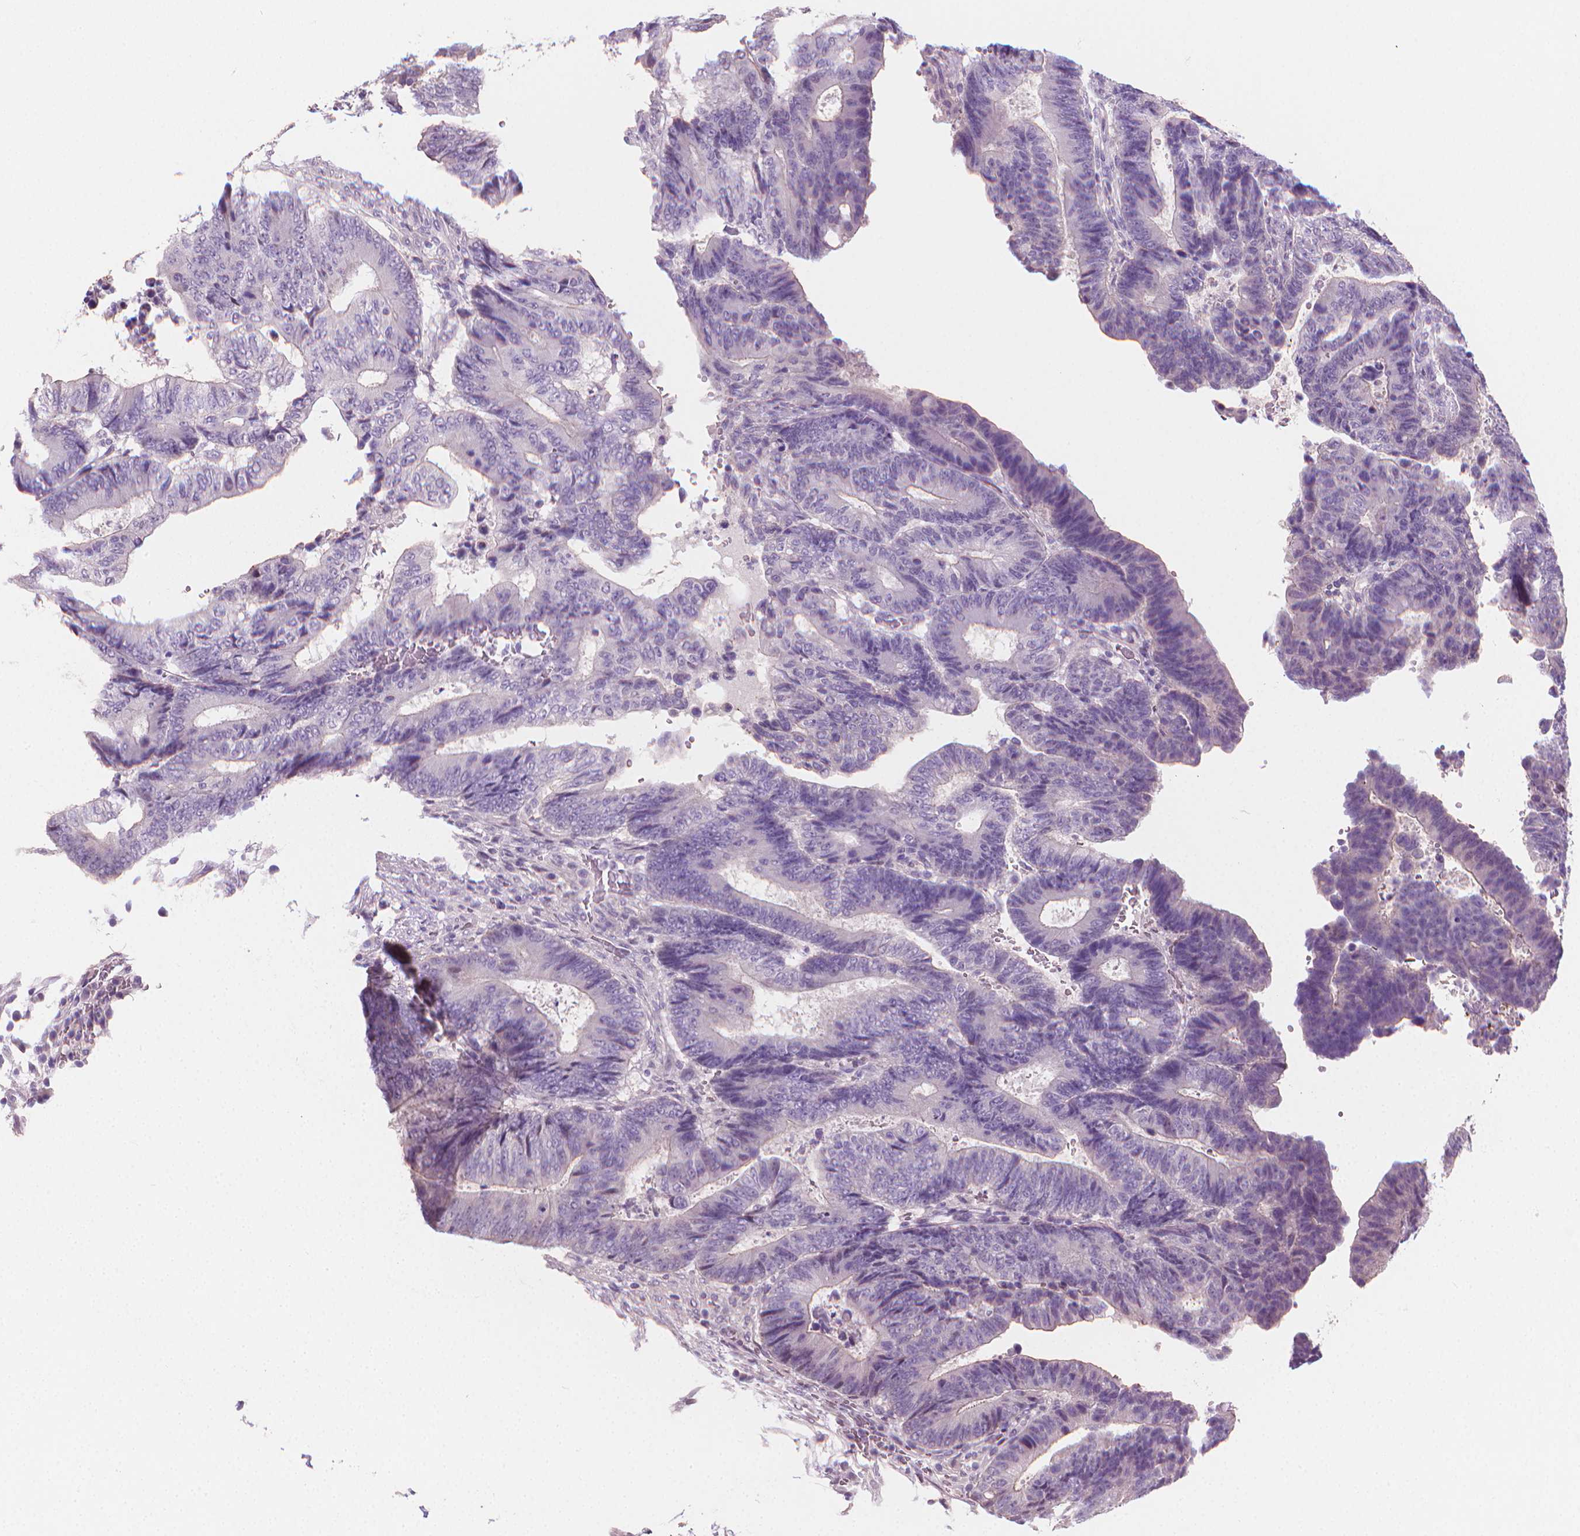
{"staining": {"intensity": "negative", "quantity": "none", "location": "none"}, "tissue": "colorectal cancer", "cell_type": "Tumor cells", "image_type": "cancer", "snomed": [{"axis": "morphology", "description": "Adenocarcinoma, NOS"}, {"axis": "topography", "description": "Colon"}], "caption": "There is no significant expression in tumor cells of colorectal cancer (adenocarcinoma).", "gene": "CLXN", "patient": {"sex": "female", "age": 48}}